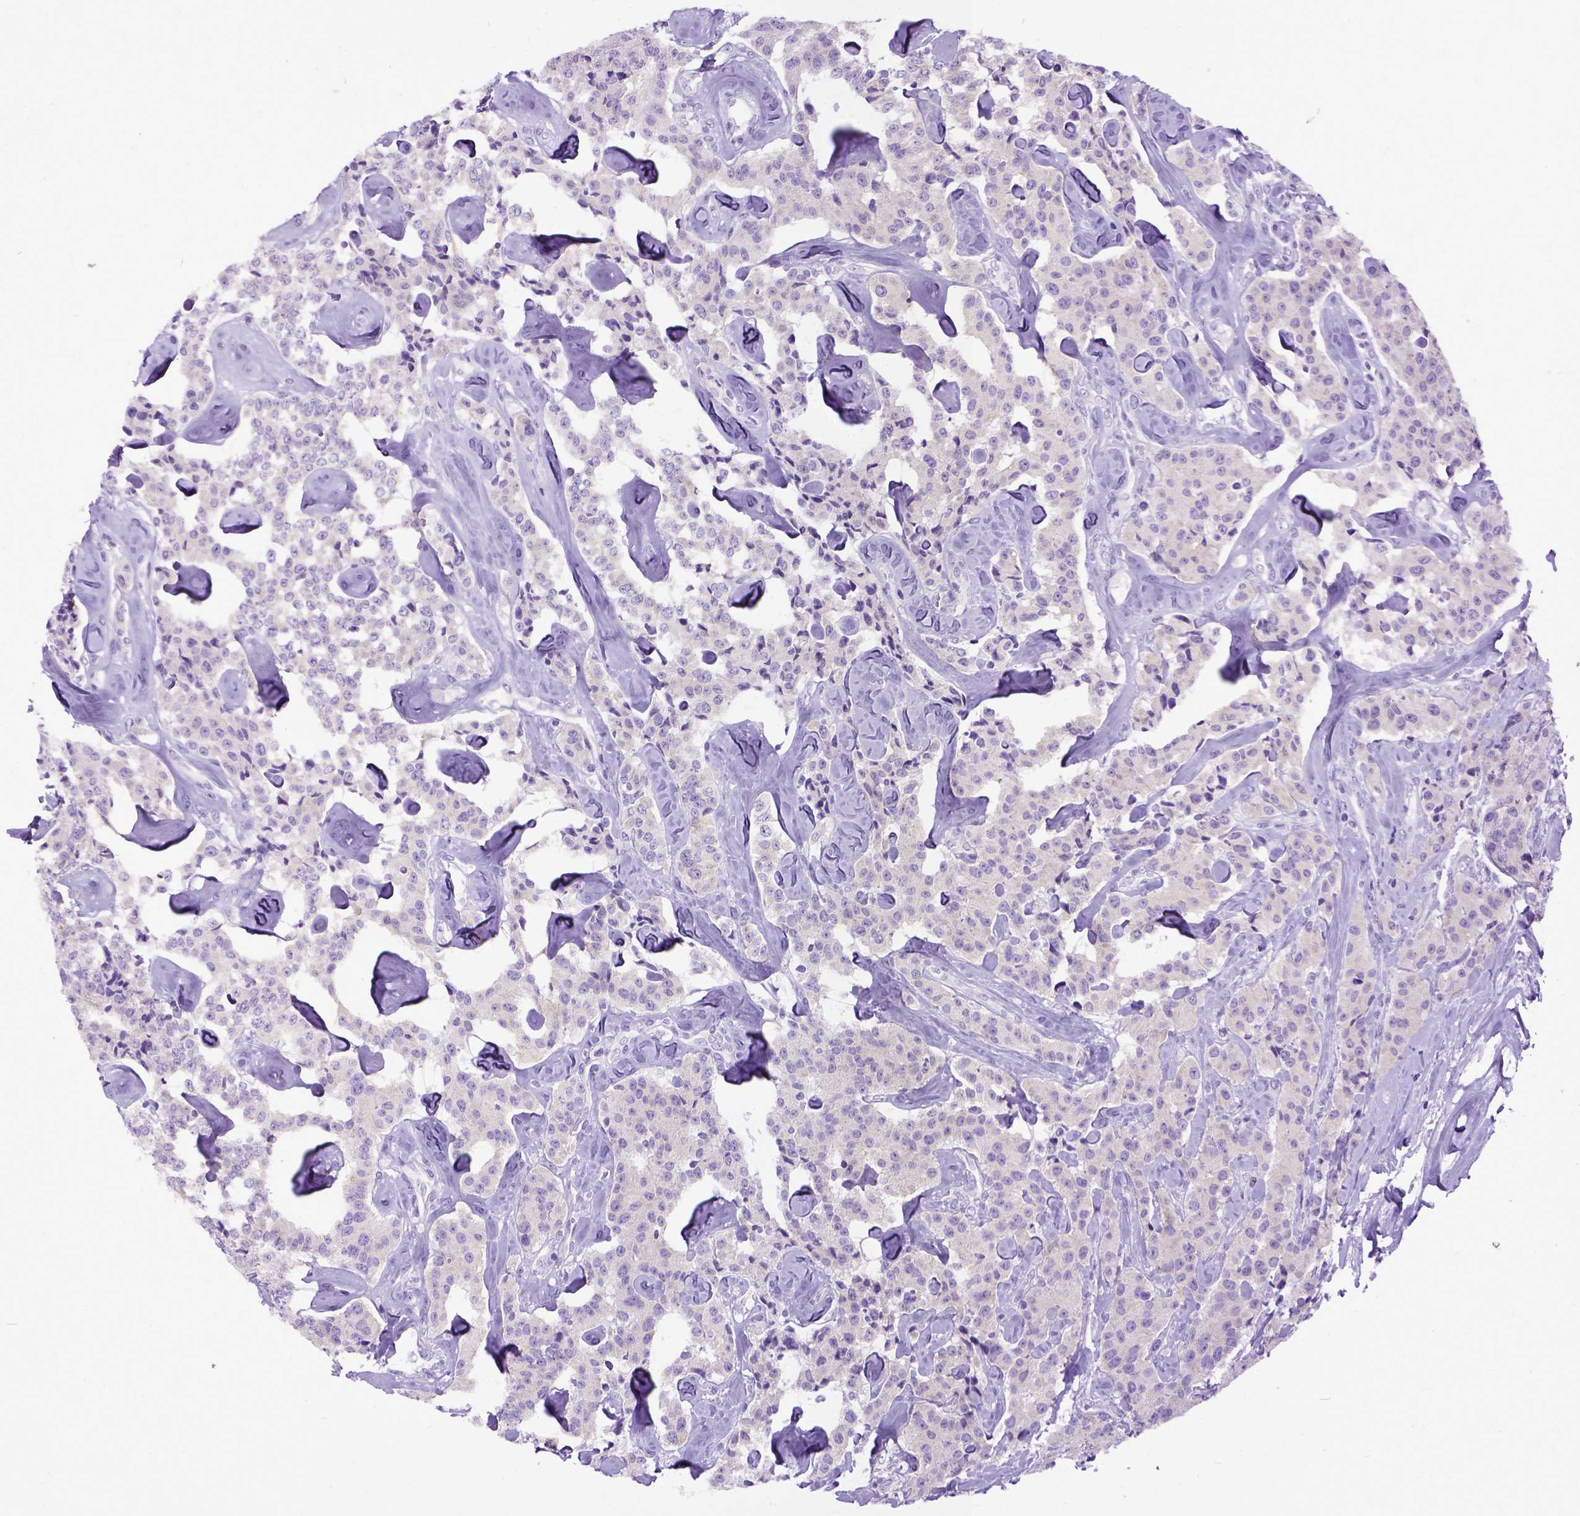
{"staining": {"intensity": "negative", "quantity": "none", "location": "none"}, "tissue": "carcinoid", "cell_type": "Tumor cells", "image_type": "cancer", "snomed": [{"axis": "morphology", "description": "Carcinoid, malignant, NOS"}, {"axis": "topography", "description": "Pancreas"}], "caption": "The micrograph demonstrates no staining of tumor cells in malignant carcinoid.", "gene": "PPL", "patient": {"sex": "male", "age": 41}}